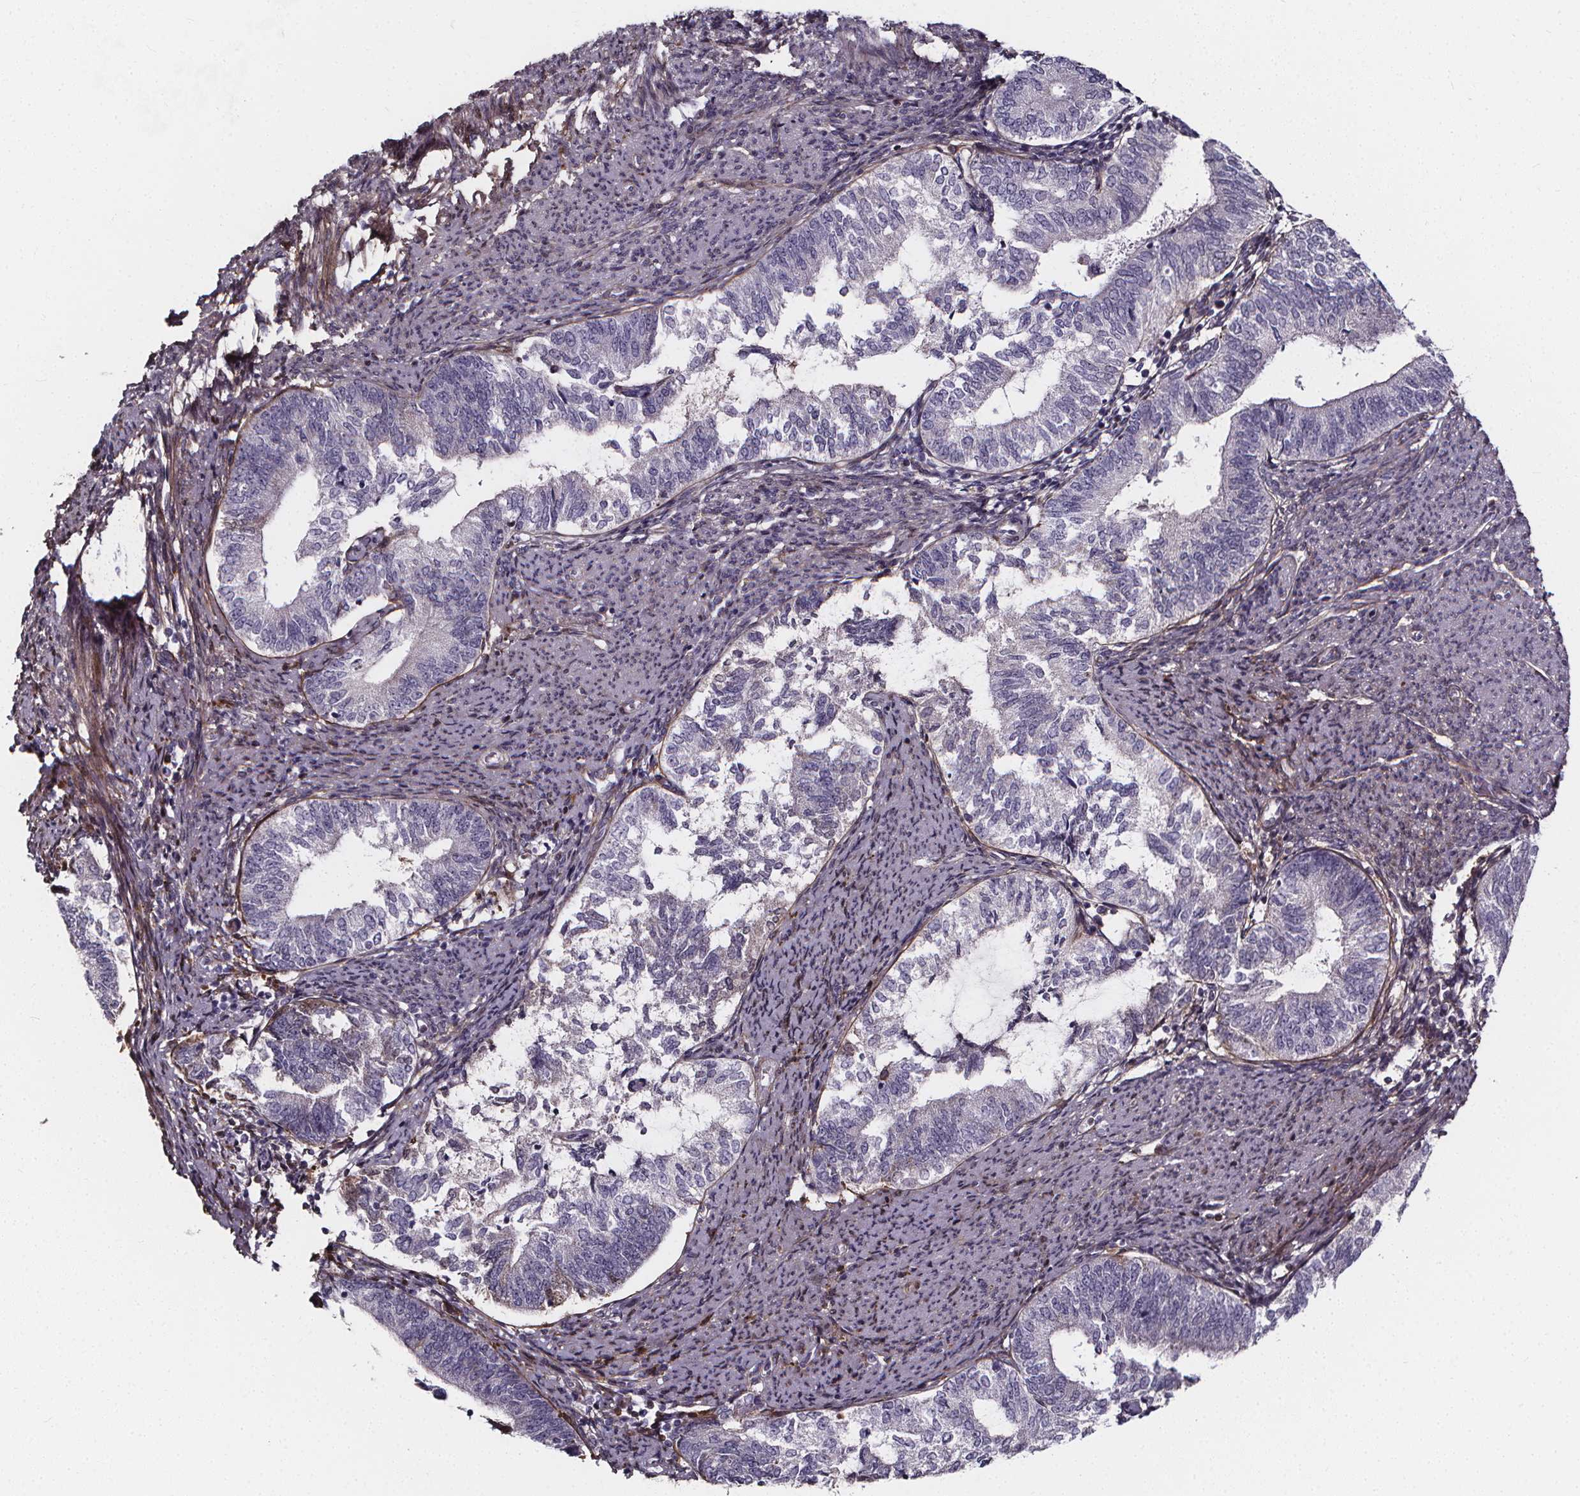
{"staining": {"intensity": "negative", "quantity": "none", "location": "none"}, "tissue": "endometrial cancer", "cell_type": "Tumor cells", "image_type": "cancer", "snomed": [{"axis": "morphology", "description": "Adenocarcinoma, NOS"}, {"axis": "topography", "description": "Endometrium"}], "caption": "Tumor cells are negative for brown protein staining in endometrial cancer.", "gene": "AEBP1", "patient": {"sex": "female", "age": 65}}